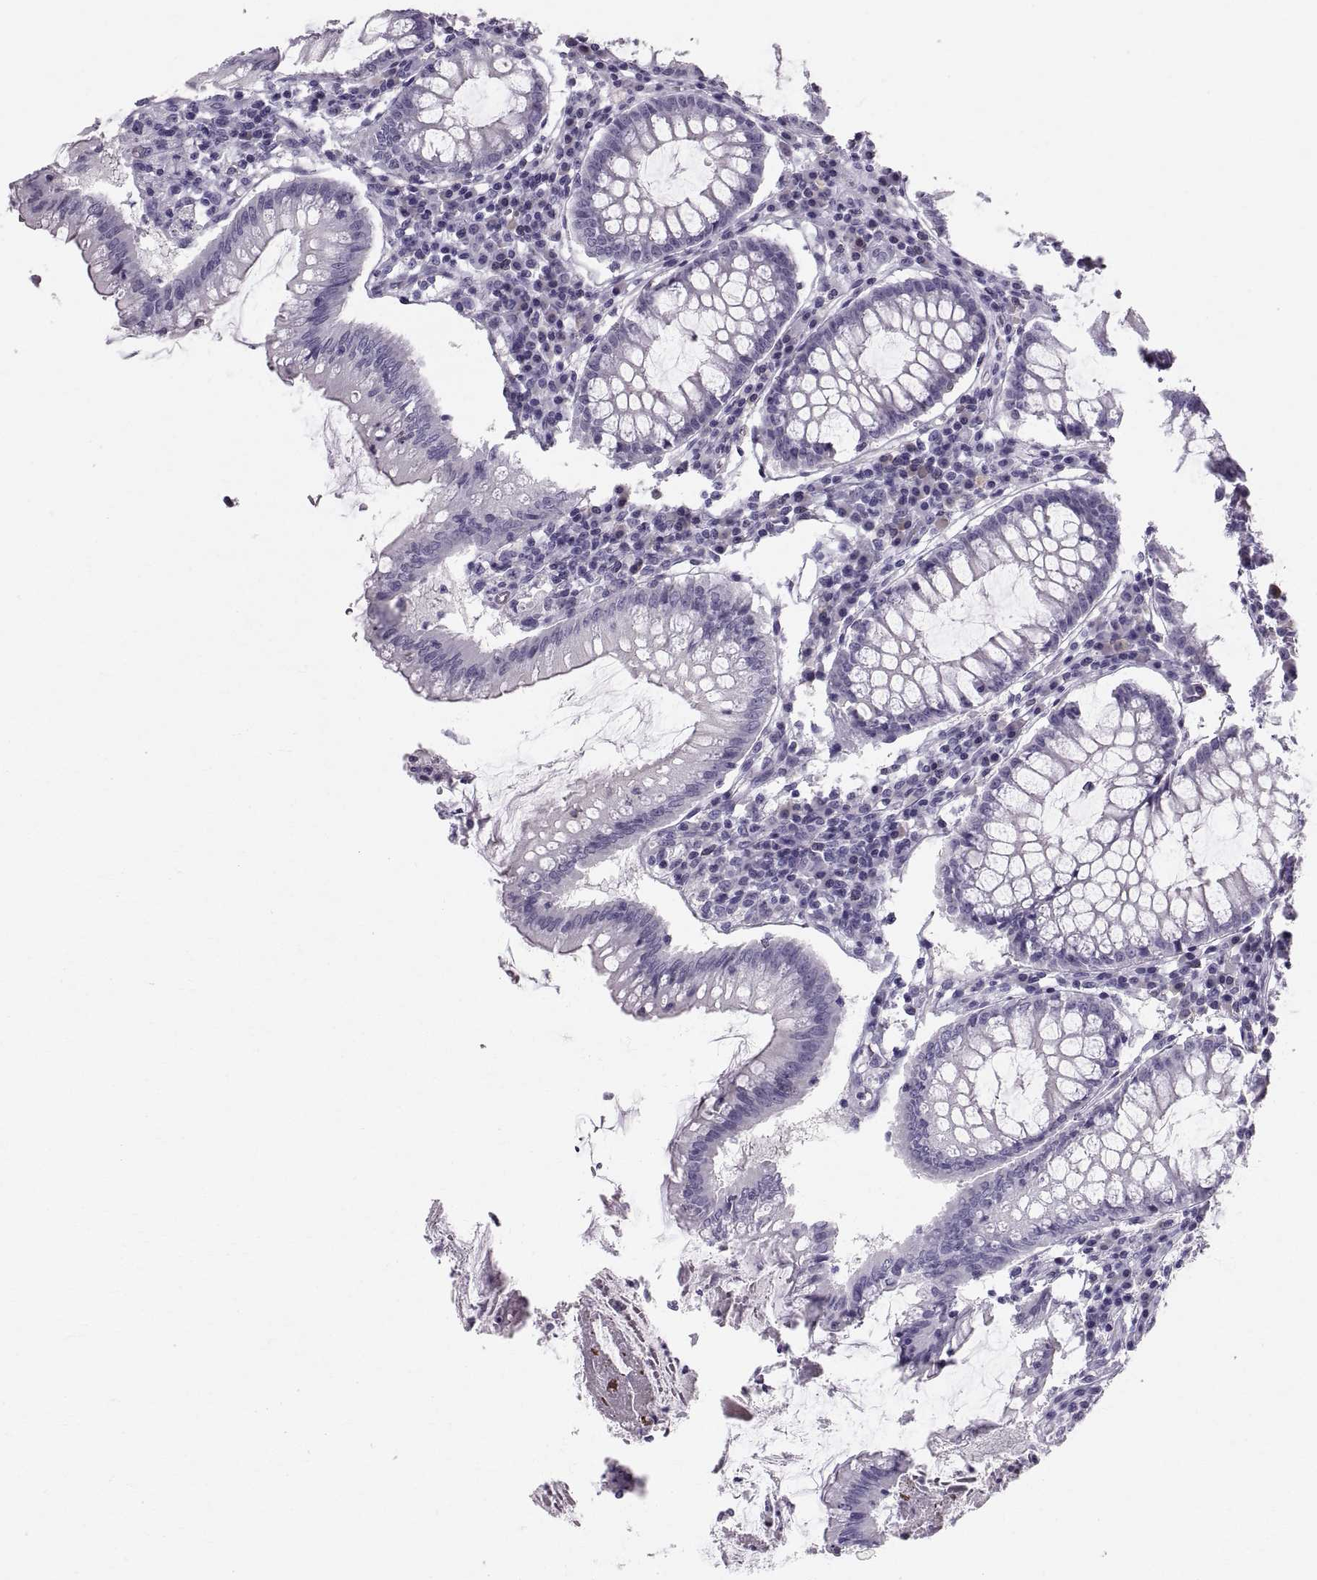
{"staining": {"intensity": "negative", "quantity": "none", "location": "none"}, "tissue": "colorectal cancer", "cell_type": "Tumor cells", "image_type": "cancer", "snomed": [{"axis": "morphology", "description": "Adenocarcinoma, NOS"}, {"axis": "topography", "description": "Colon"}], "caption": "A micrograph of adenocarcinoma (colorectal) stained for a protein demonstrates no brown staining in tumor cells.", "gene": "SLC22A6", "patient": {"sex": "female", "age": 70}}